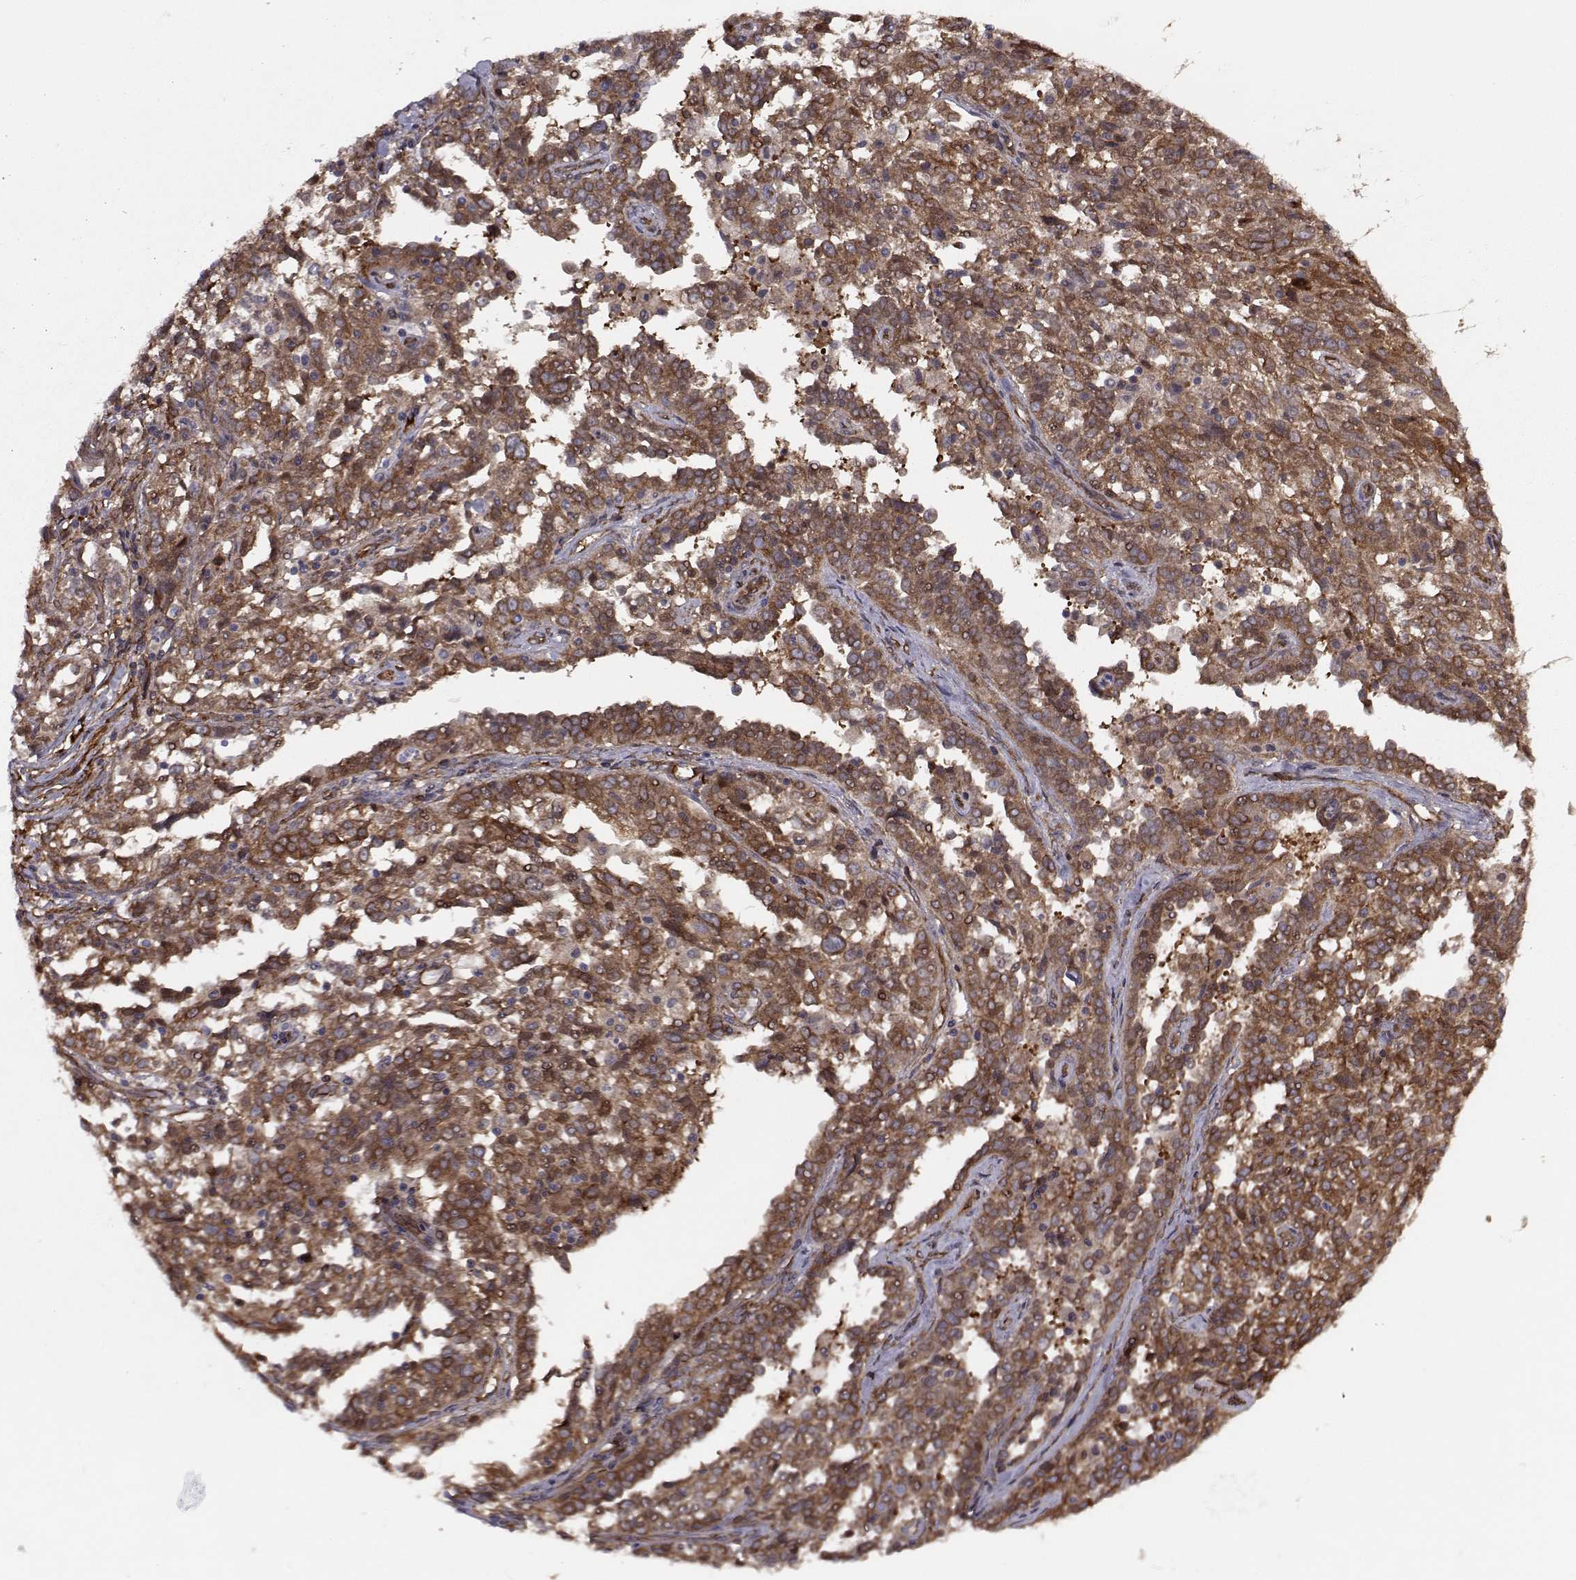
{"staining": {"intensity": "strong", "quantity": ">75%", "location": "cytoplasmic/membranous"}, "tissue": "ovarian cancer", "cell_type": "Tumor cells", "image_type": "cancer", "snomed": [{"axis": "morphology", "description": "Cystadenocarcinoma, serous, NOS"}, {"axis": "topography", "description": "Ovary"}], "caption": "The micrograph exhibits a brown stain indicating the presence of a protein in the cytoplasmic/membranous of tumor cells in ovarian cancer (serous cystadenocarcinoma).", "gene": "TRIP10", "patient": {"sex": "female", "age": 67}}